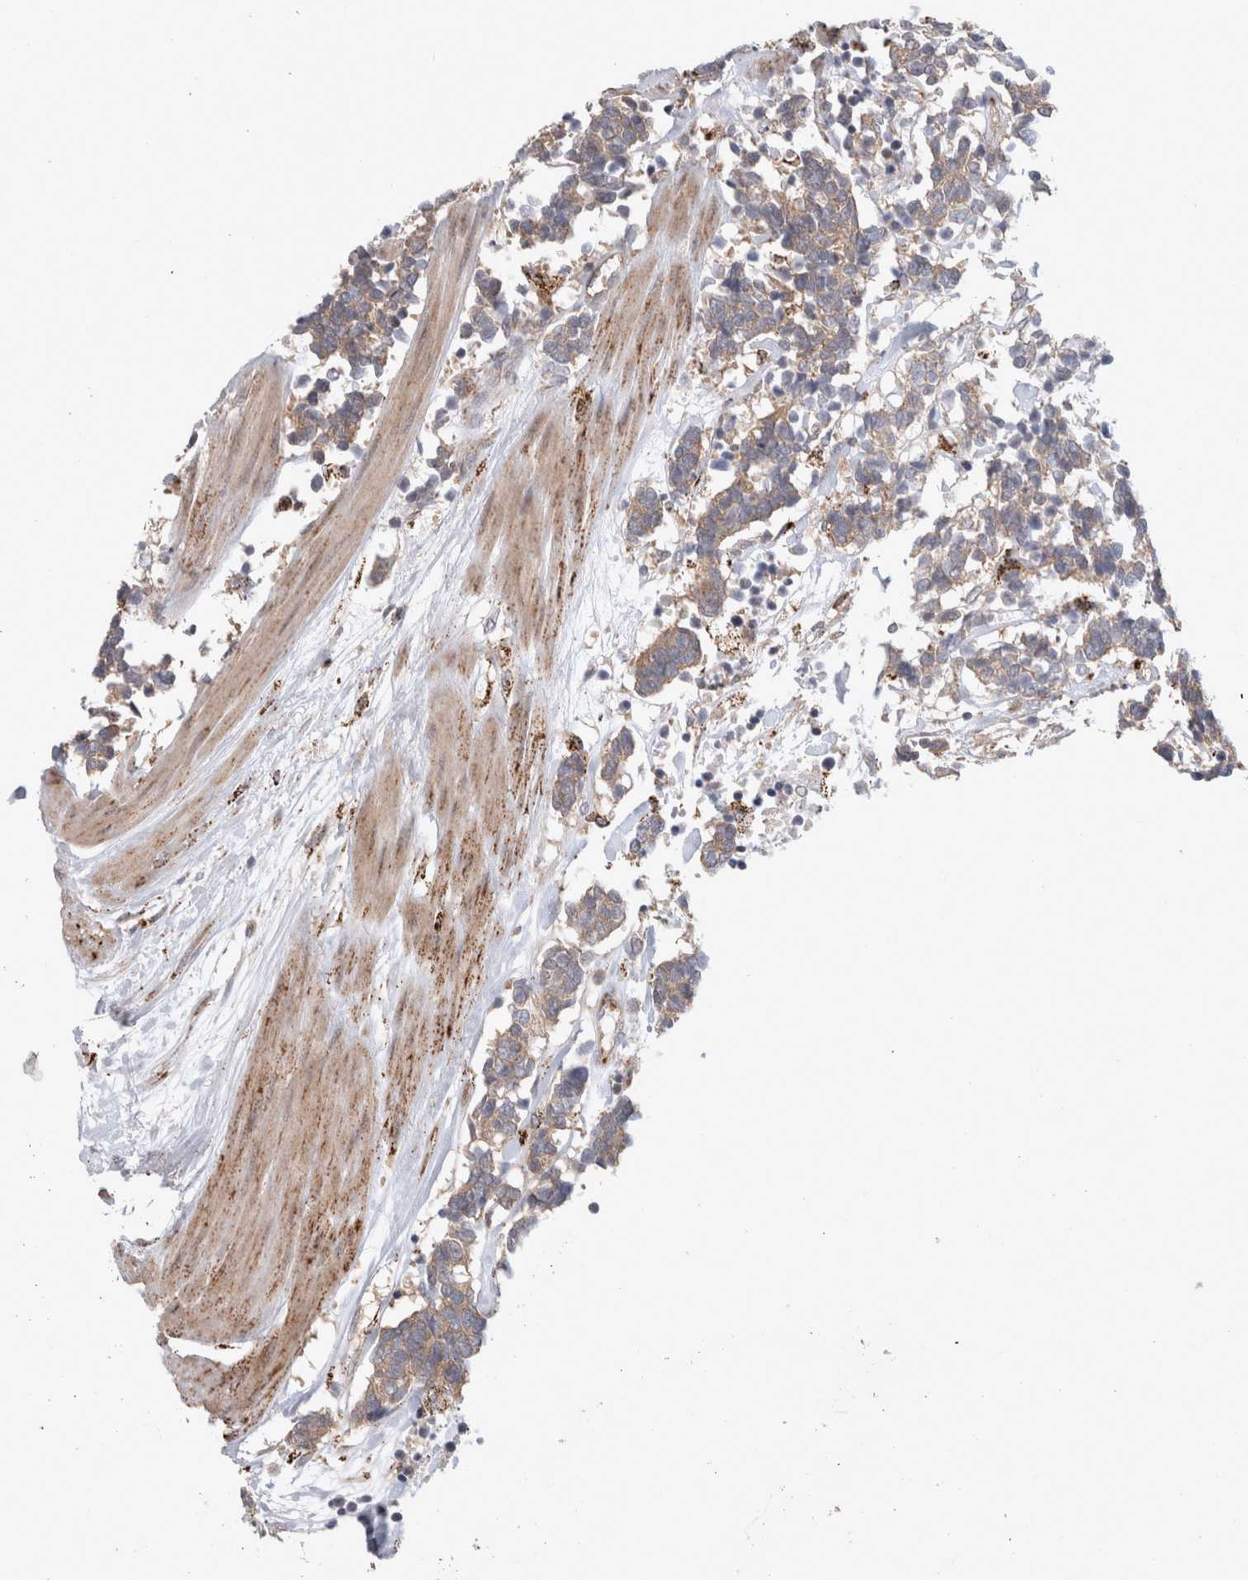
{"staining": {"intensity": "weak", "quantity": ">75%", "location": "cytoplasmic/membranous"}, "tissue": "carcinoid", "cell_type": "Tumor cells", "image_type": "cancer", "snomed": [{"axis": "morphology", "description": "Carcinoma, NOS"}, {"axis": "morphology", "description": "Carcinoid, malignant, NOS"}, {"axis": "topography", "description": "Urinary bladder"}], "caption": "Protein positivity by immunohistochemistry (IHC) displays weak cytoplasmic/membranous positivity in approximately >75% of tumor cells in carcinoid.", "gene": "HROB", "patient": {"sex": "male", "age": 57}}